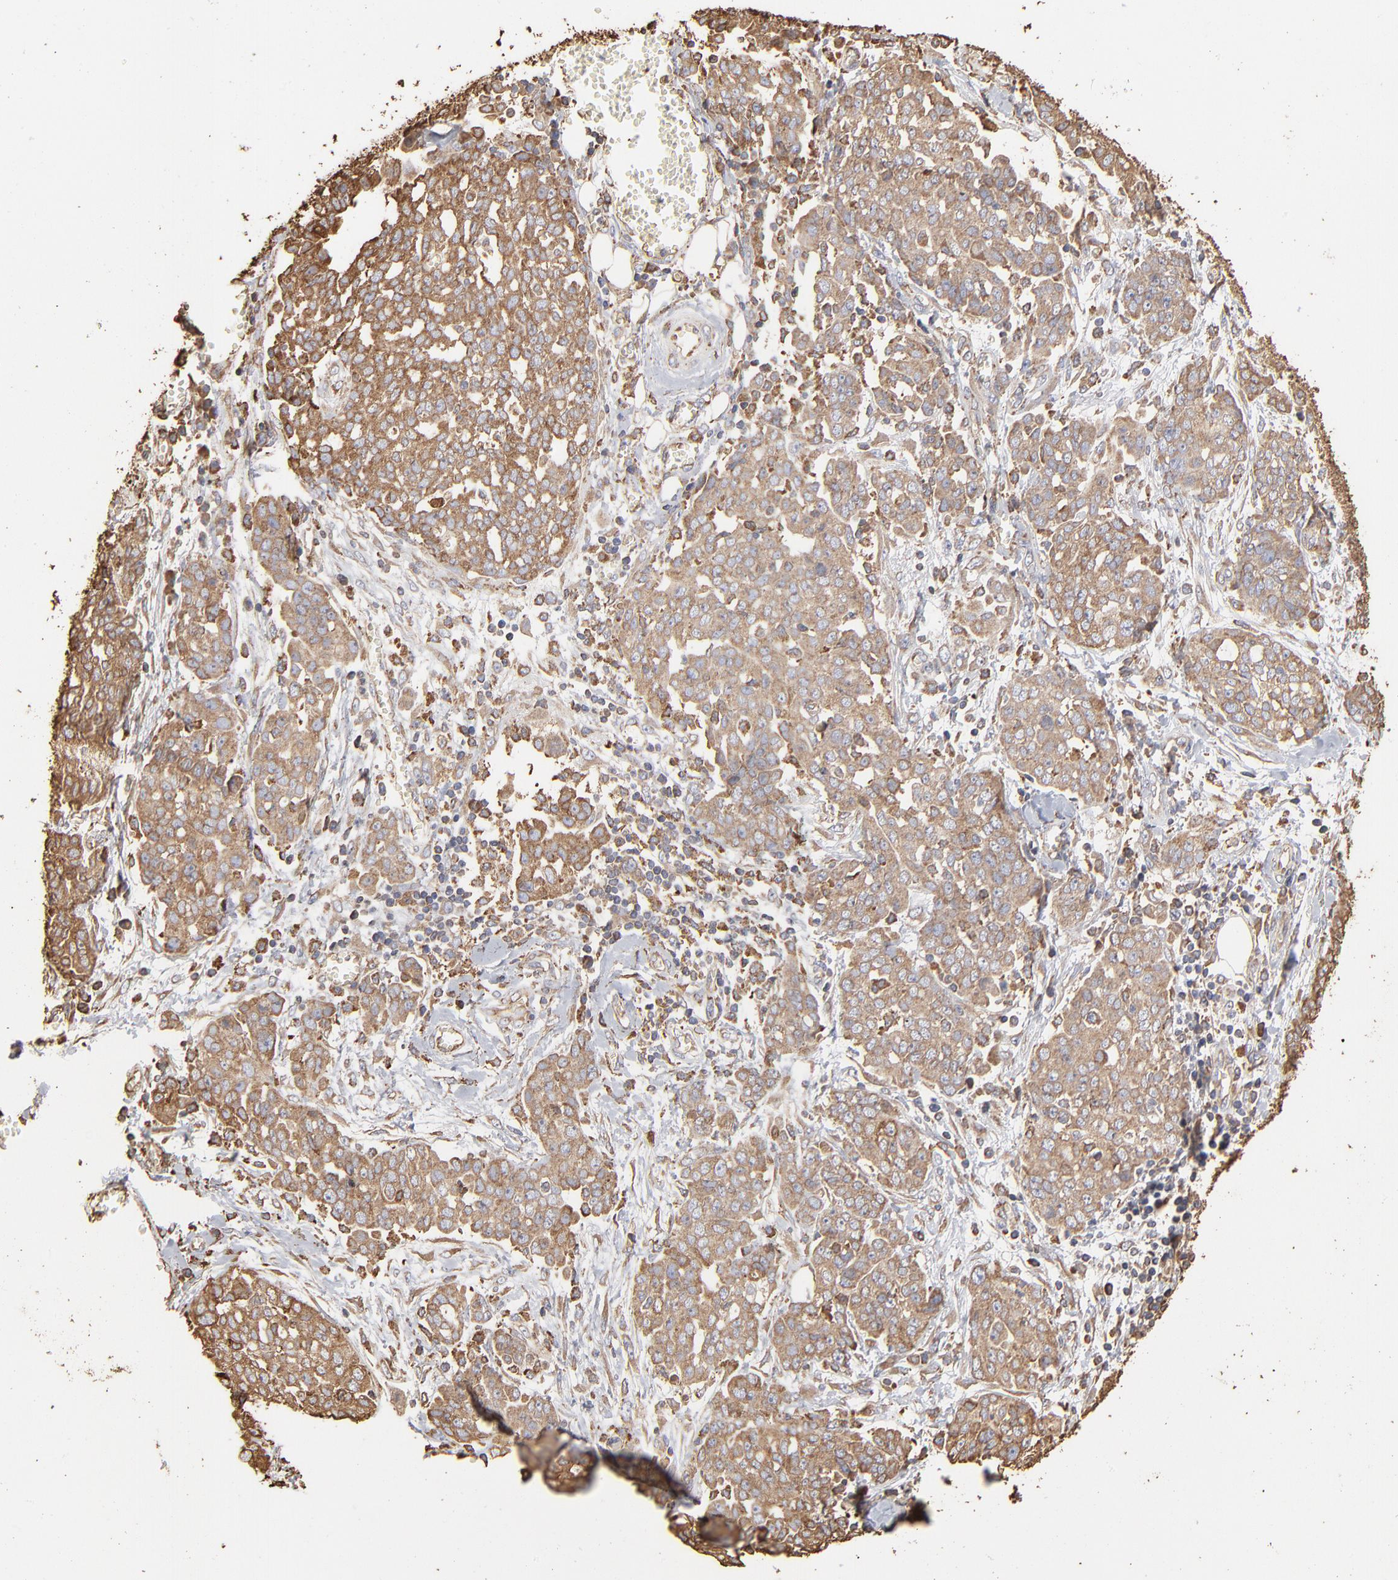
{"staining": {"intensity": "moderate", "quantity": ">75%", "location": "cytoplasmic/membranous"}, "tissue": "ovarian cancer", "cell_type": "Tumor cells", "image_type": "cancer", "snomed": [{"axis": "morphology", "description": "Cystadenocarcinoma, serous, NOS"}, {"axis": "topography", "description": "Soft tissue"}, {"axis": "topography", "description": "Ovary"}], "caption": "Ovarian serous cystadenocarcinoma stained with DAB (3,3'-diaminobenzidine) immunohistochemistry exhibits medium levels of moderate cytoplasmic/membranous staining in approximately >75% of tumor cells.", "gene": "PDIA3", "patient": {"sex": "female", "age": 57}}